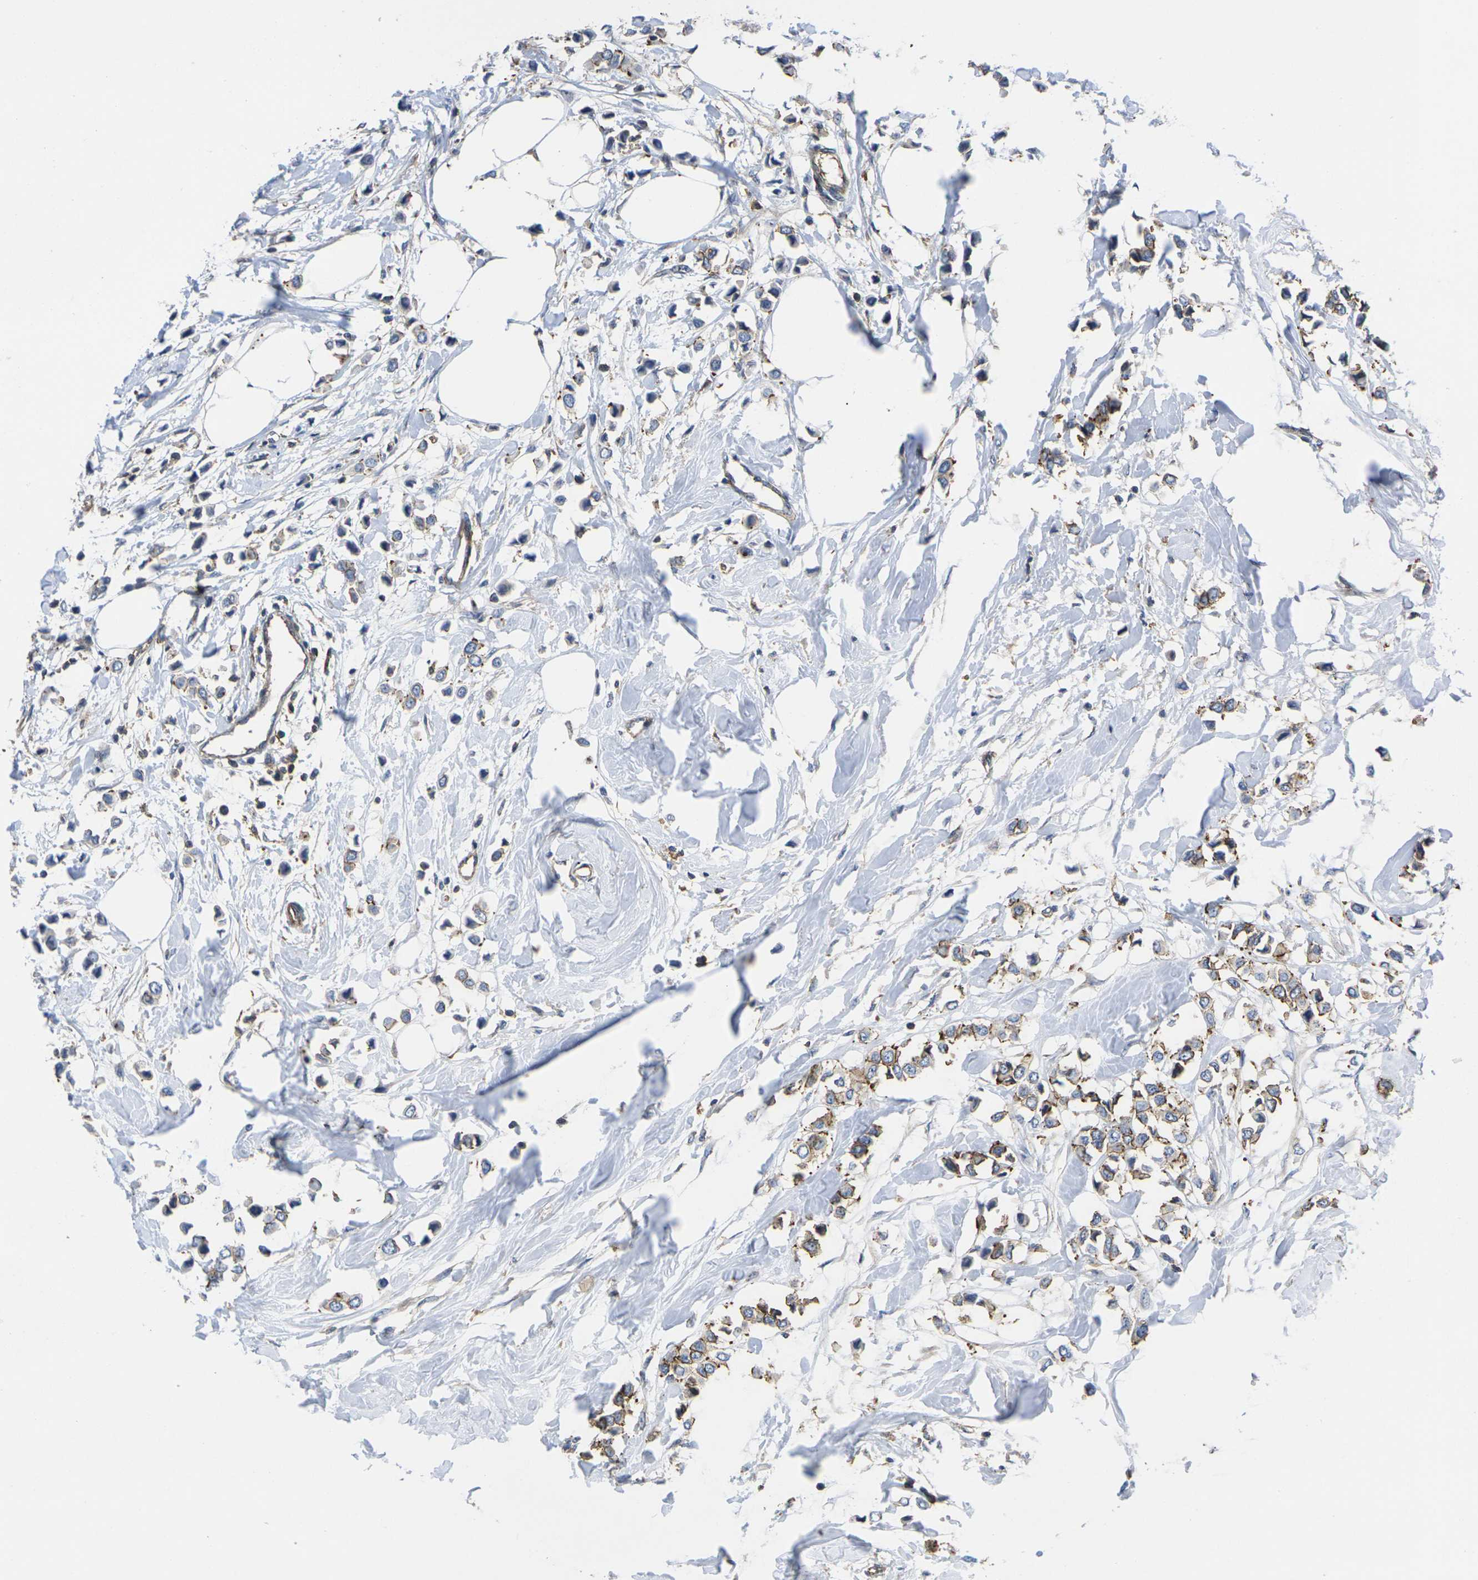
{"staining": {"intensity": "moderate", "quantity": "25%-75%", "location": "cytoplasmic/membranous"}, "tissue": "breast cancer", "cell_type": "Tumor cells", "image_type": "cancer", "snomed": [{"axis": "morphology", "description": "Lobular carcinoma"}, {"axis": "topography", "description": "Breast"}], "caption": "The image shows a brown stain indicating the presence of a protein in the cytoplasmic/membranous of tumor cells in lobular carcinoma (breast). The staining was performed using DAB to visualize the protein expression in brown, while the nuclei were stained in blue with hematoxylin (Magnification: 20x).", "gene": "IQGAP1", "patient": {"sex": "female", "age": 51}}